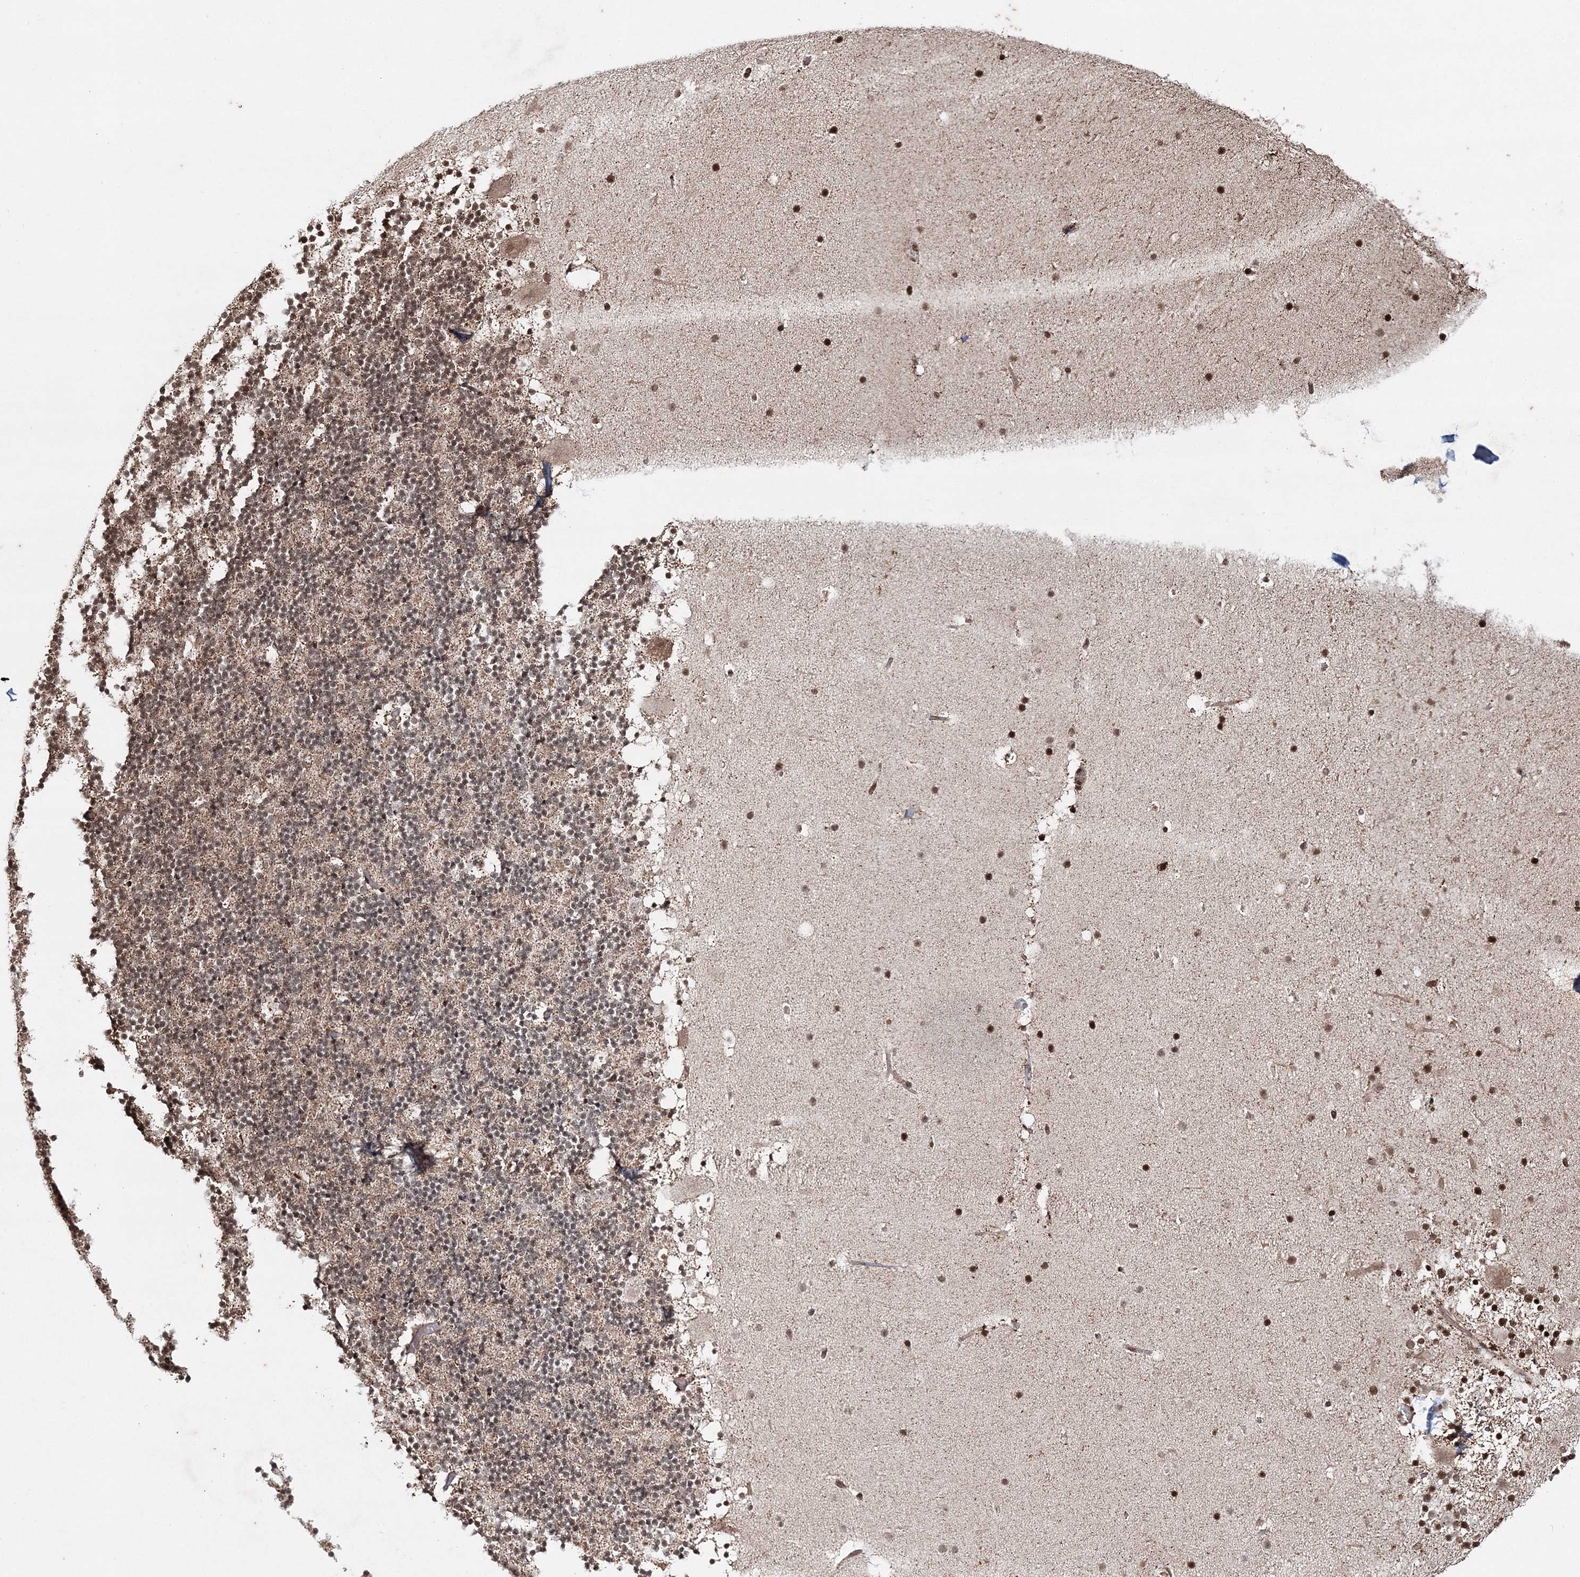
{"staining": {"intensity": "moderate", "quantity": "25%-75%", "location": "cytoplasmic/membranous,nuclear"}, "tissue": "cerebellum", "cell_type": "Cells in granular layer", "image_type": "normal", "snomed": [{"axis": "morphology", "description": "Normal tissue, NOS"}, {"axis": "topography", "description": "Cerebellum"}], "caption": "Moderate cytoplasmic/membranous,nuclear expression is seen in about 25%-75% of cells in granular layer in unremarkable cerebellum.", "gene": "CARM1", "patient": {"sex": "male", "age": 57}}